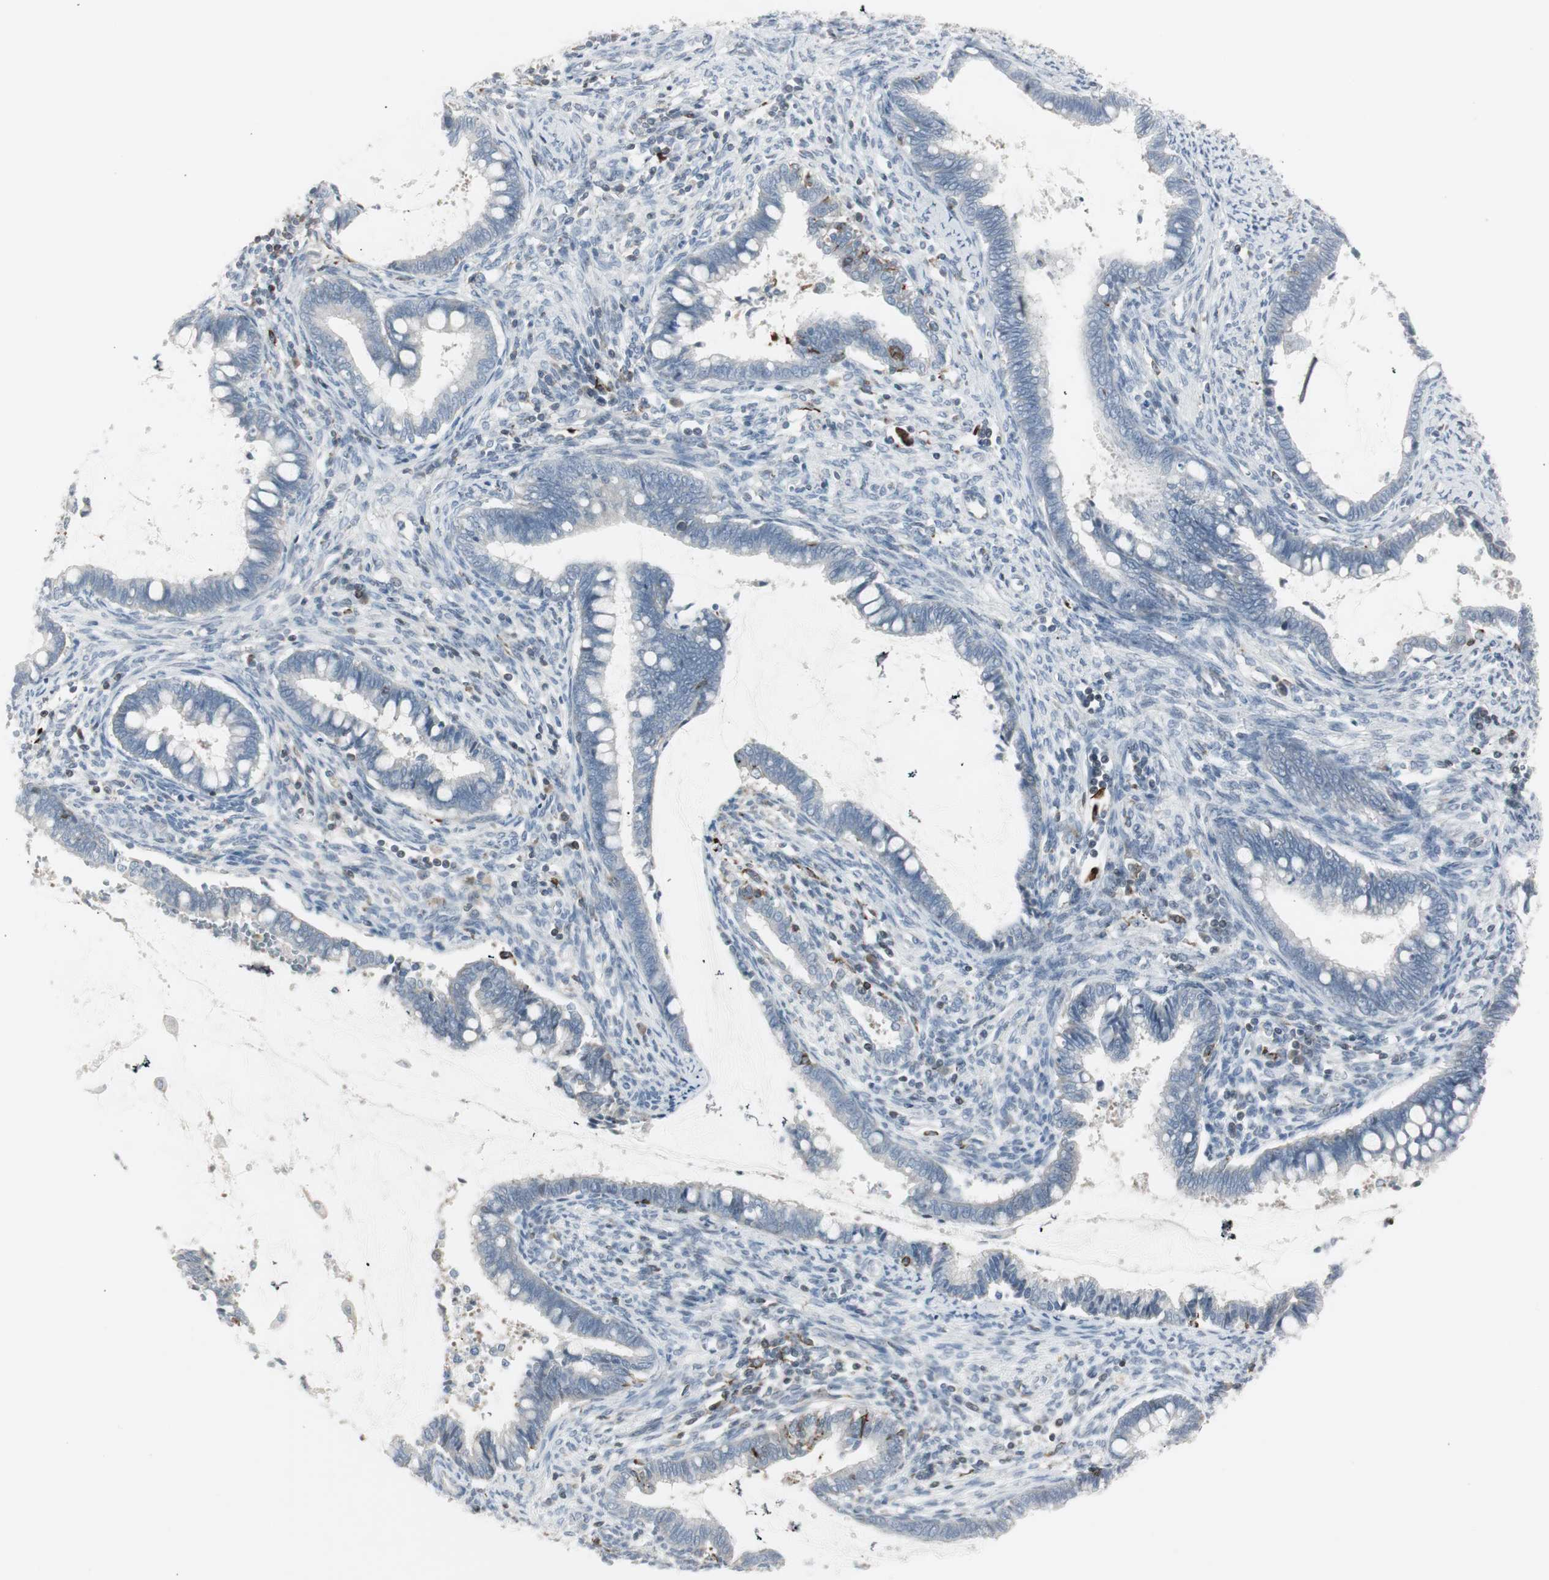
{"staining": {"intensity": "negative", "quantity": "none", "location": "none"}, "tissue": "cervical cancer", "cell_type": "Tumor cells", "image_type": "cancer", "snomed": [{"axis": "morphology", "description": "Adenocarcinoma, NOS"}, {"axis": "topography", "description": "Cervix"}], "caption": "Immunohistochemical staining of cervical cancer displays no significant positivity in tumor cells.", "gene": "MAP4K4", "patient": {"sex": "female", "age": 44}}